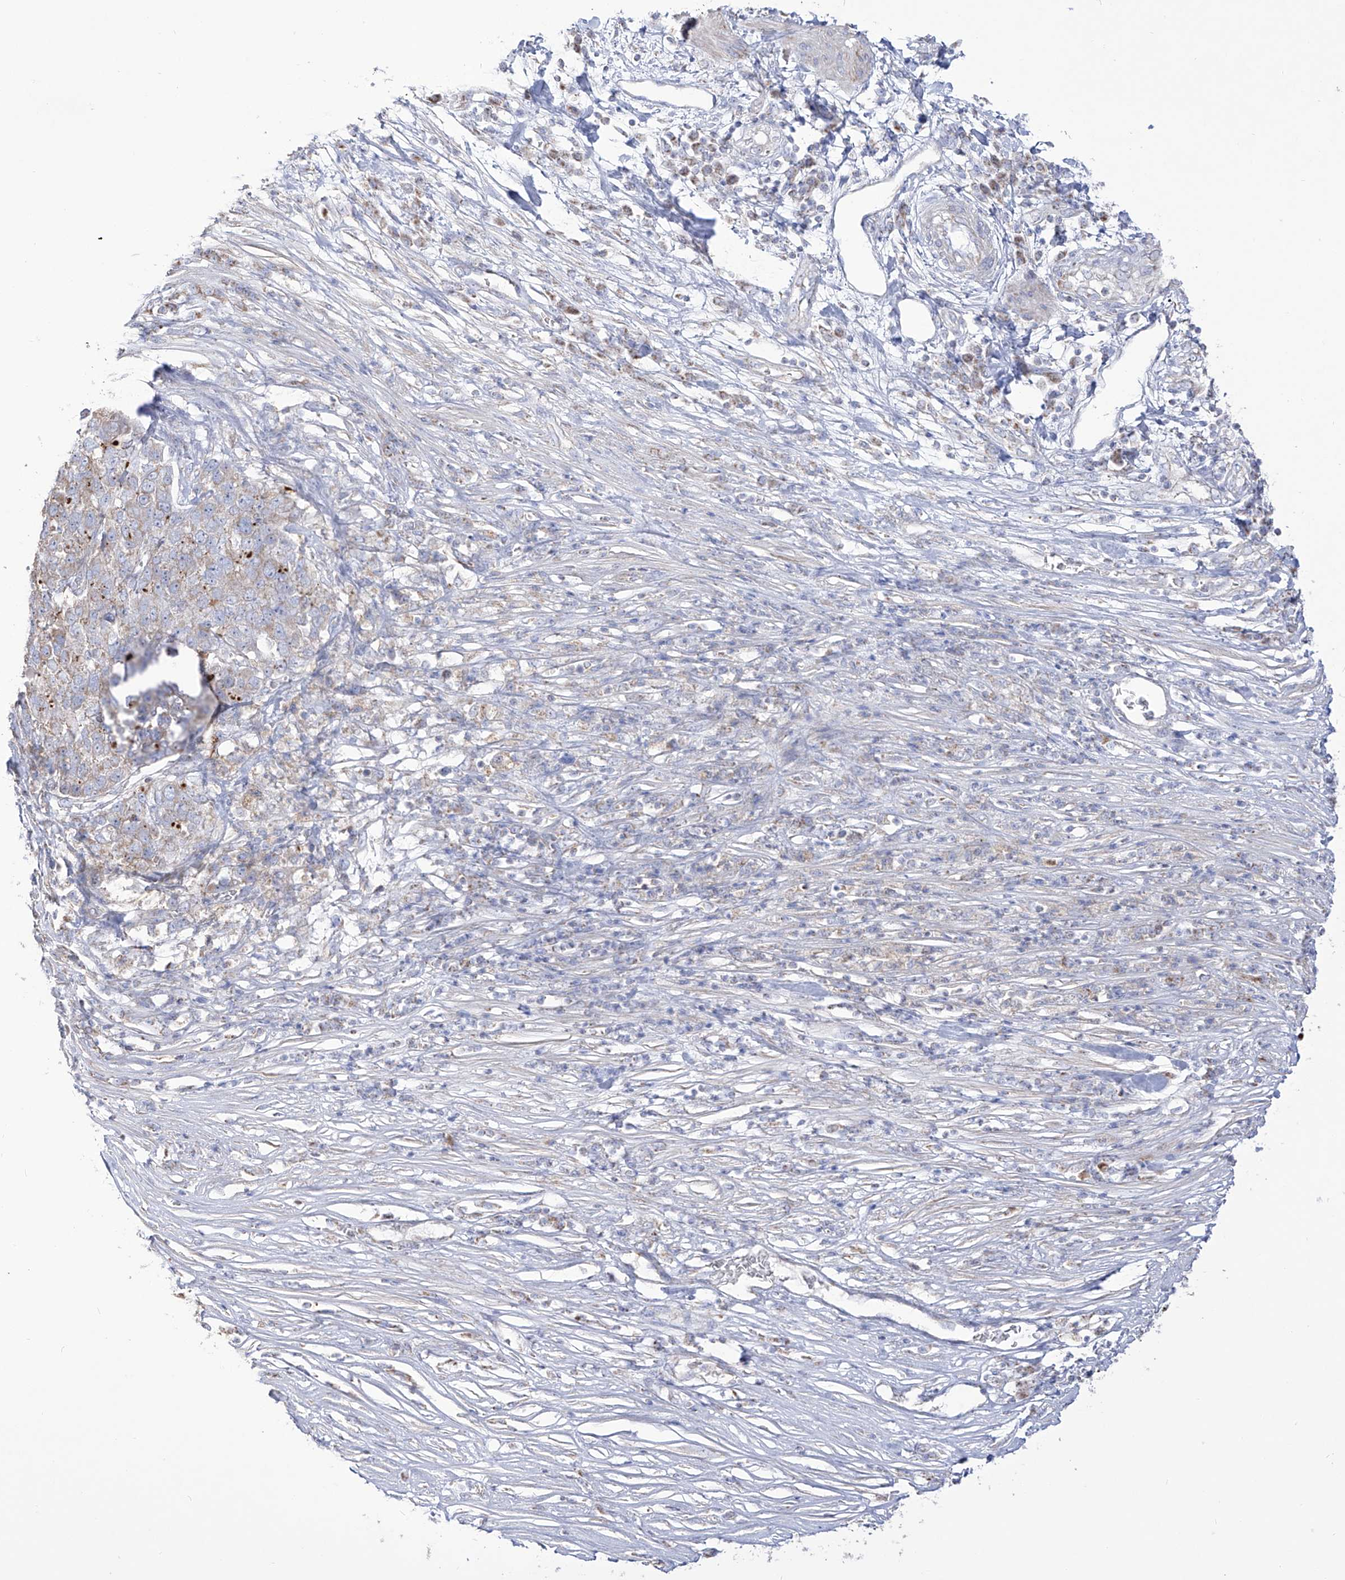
{"staining": {"intensity": "weak", "quantity": "<25%", "location": "cytoplasmic/membranous"}, "tissue": "pancreatic cancer", "cell_type": "Tumor cells", "image_type": "cancer", "snomed": [{"axis": "morphology", "description": "Adenocarcinoma, NOS"}, {"axis": "topography", "description": "Pancreas"}], "caption": "Immunohistochemistry image of neoplastic tissue: human adenocarcinoma (pancreatic) stained with DAB reveals no significant protein staining in tumor cells.", "gene": "RCHY1", "patient": {"sex": "female", "age": 61}}